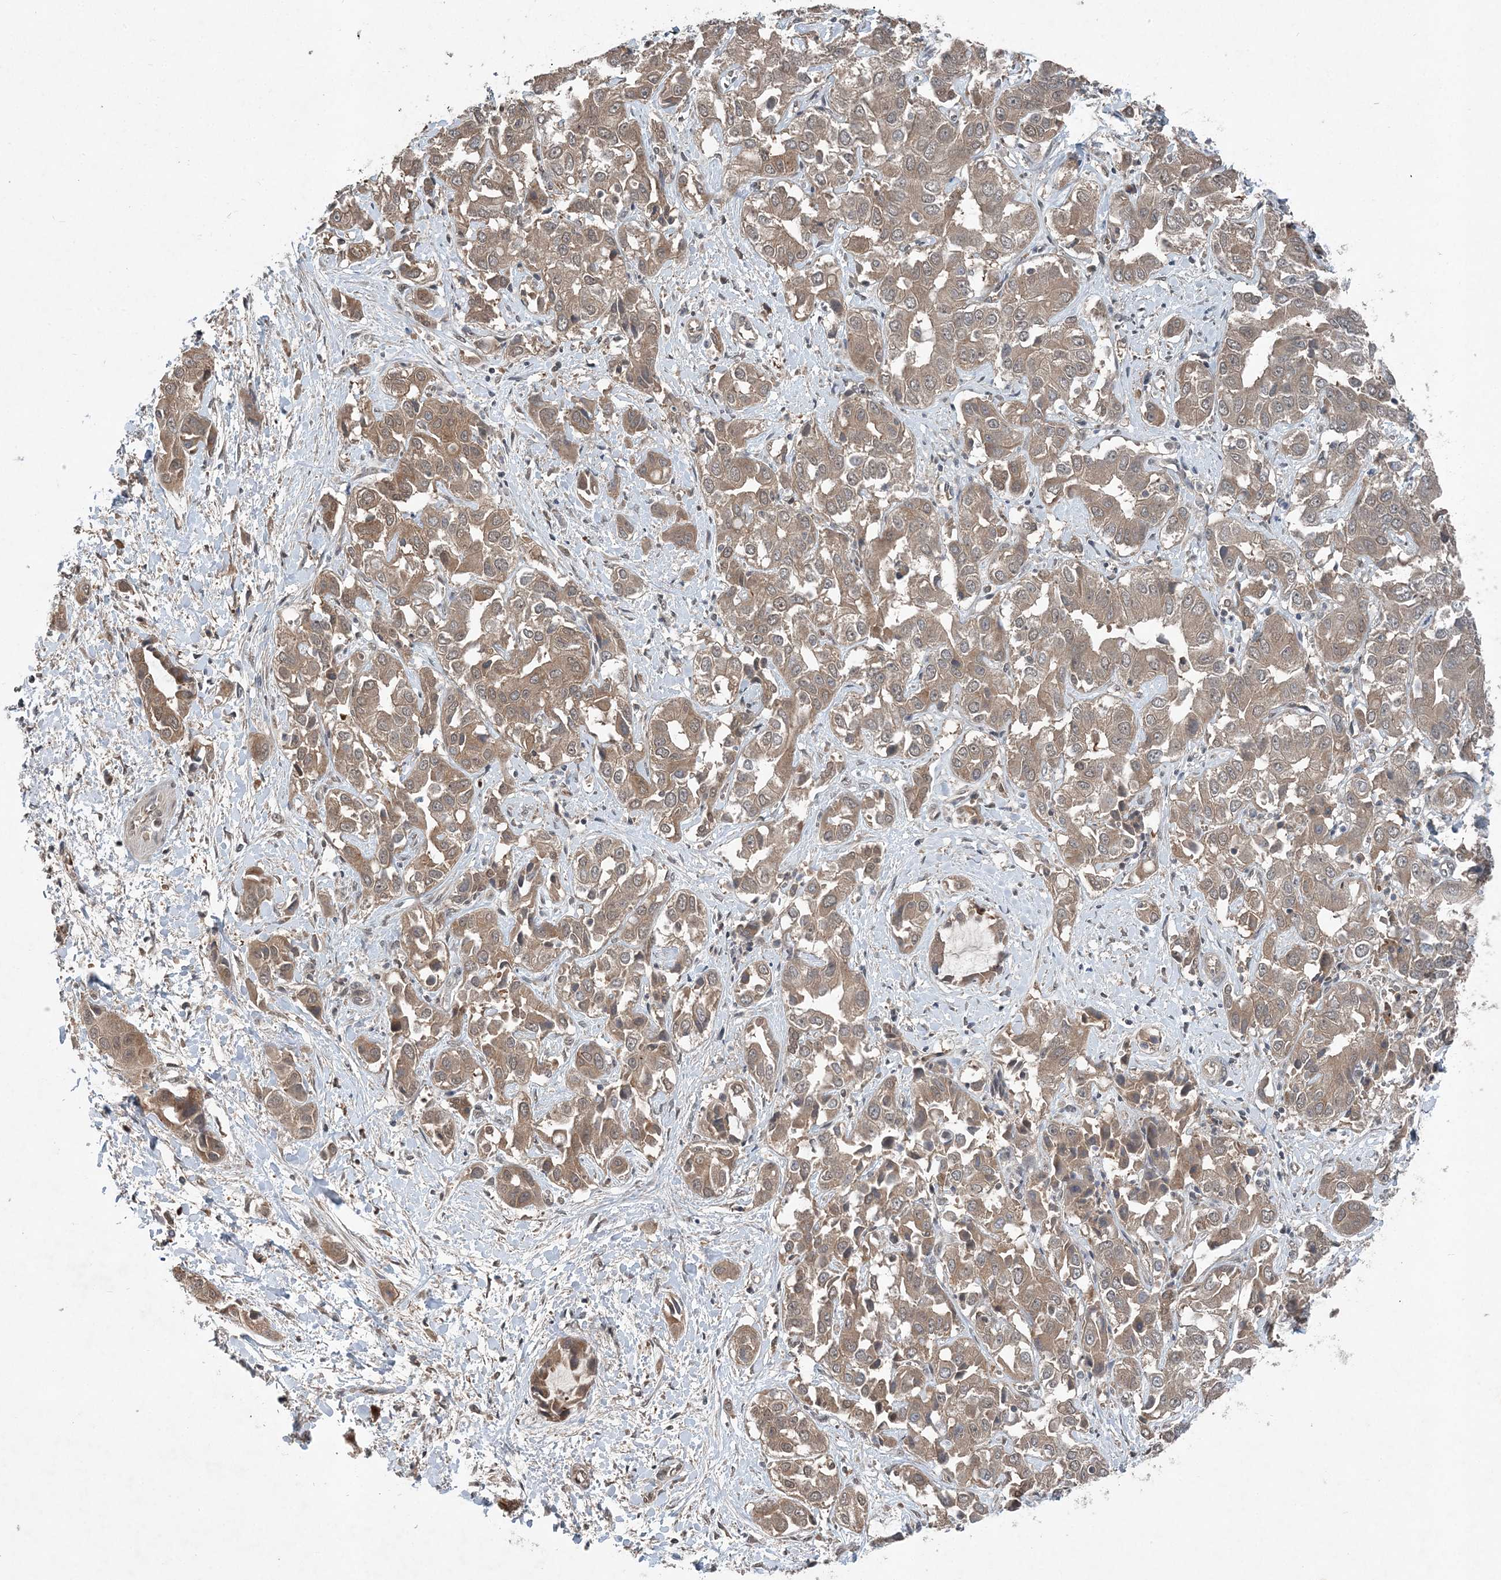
{"staining": {"intensity": "moderate", "quantity": ">75%", "location": "cytoplasmic/membranous"}, "tissue": "liver cancer", "cell_type": "Tumor cells", "image_type": "cancer", "snomed": [{"axis": "morphology", "description": "Cholangiocarcinoma"}, {"axis": "topography", "description": "Liver"}], "caption": "Protein expression analysis of human cholangiocarcinoma (liver) reveals moderate cytoplasmic/membranous expression in about >75% of tumor cells.", "gene": "QTRT2", "patient": {"sex": "female", "age": 52}}